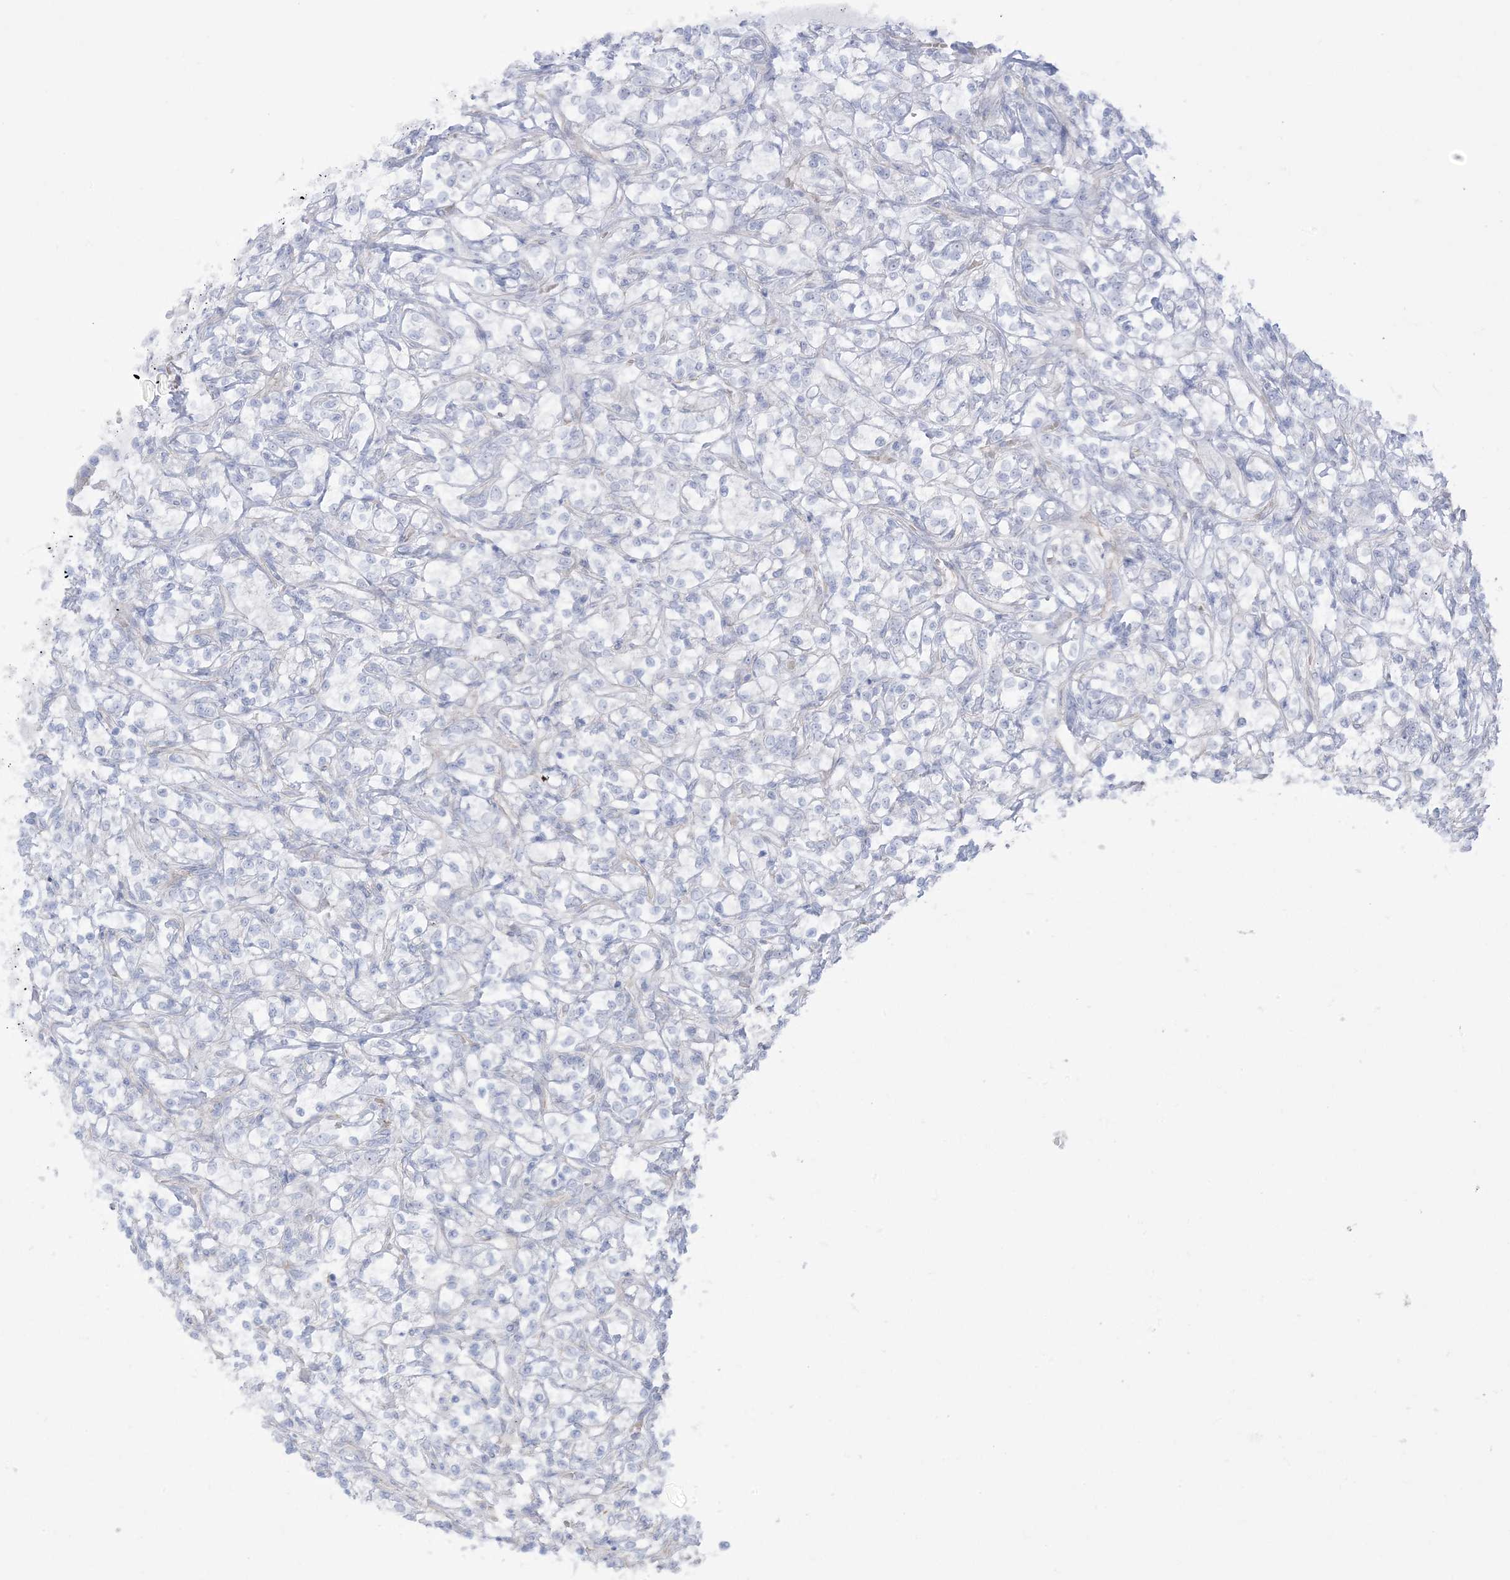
{"staining": {"intensity": "negative", "quantity": "none", "location": "none"}, "tissue": "renal cancer", "cell_type": "Tumor cells", "image_type": "cancer", "snomed": [{"axis": "morphology", "description": "Adenocarcinoma, NOS"}, {"axis": "topography", "description": "Kidney"}], "caption": "An image of renal adenocarcinoma stained for a protein exhibits no brown staining in tumor cells.", "gene": "AGXT", "patient": {"sex": "female", "age": 69}}